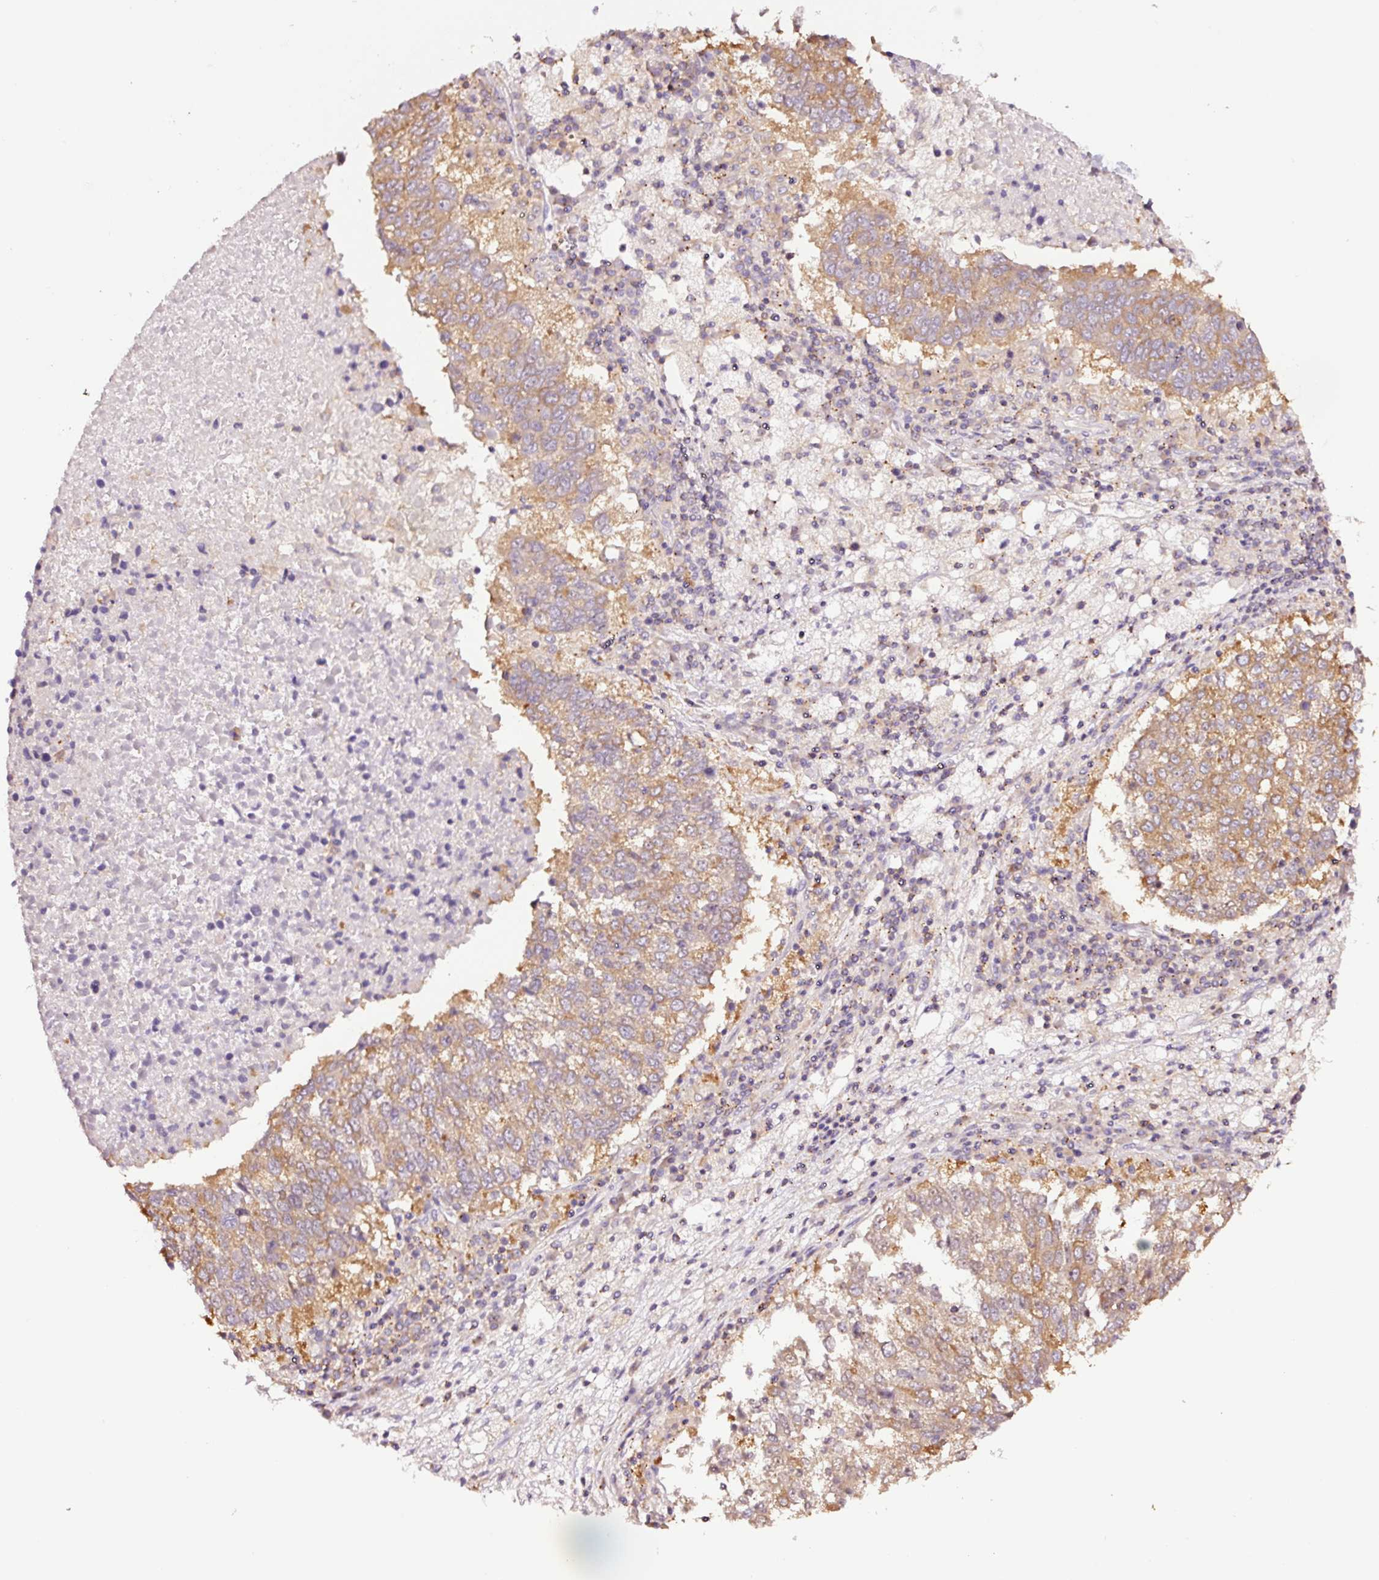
{"staining": {"intensity": "moderate", "quantity": "25%-75%", "location": "cytoplasmic/membranous"}, "tissue": "lung cancer", "cell_type": "Tumor cells", "image_type": "cancer", "snomed": [{"axis": "morphology", "description": "Squamous cell carcinoma, NOS"}, {"axis": "topography", "description": "Lung"}], "caption": "Immunohistochemistry (IHC) of lung cancer (squamous cell carcinoma) demonstrates medium levels of moderate cytoplasmic/membranous positivity in approximately 25%-75% of tumor cells.", "gene": "METAP1", "patient": {"sex": "male", "age": 73}}